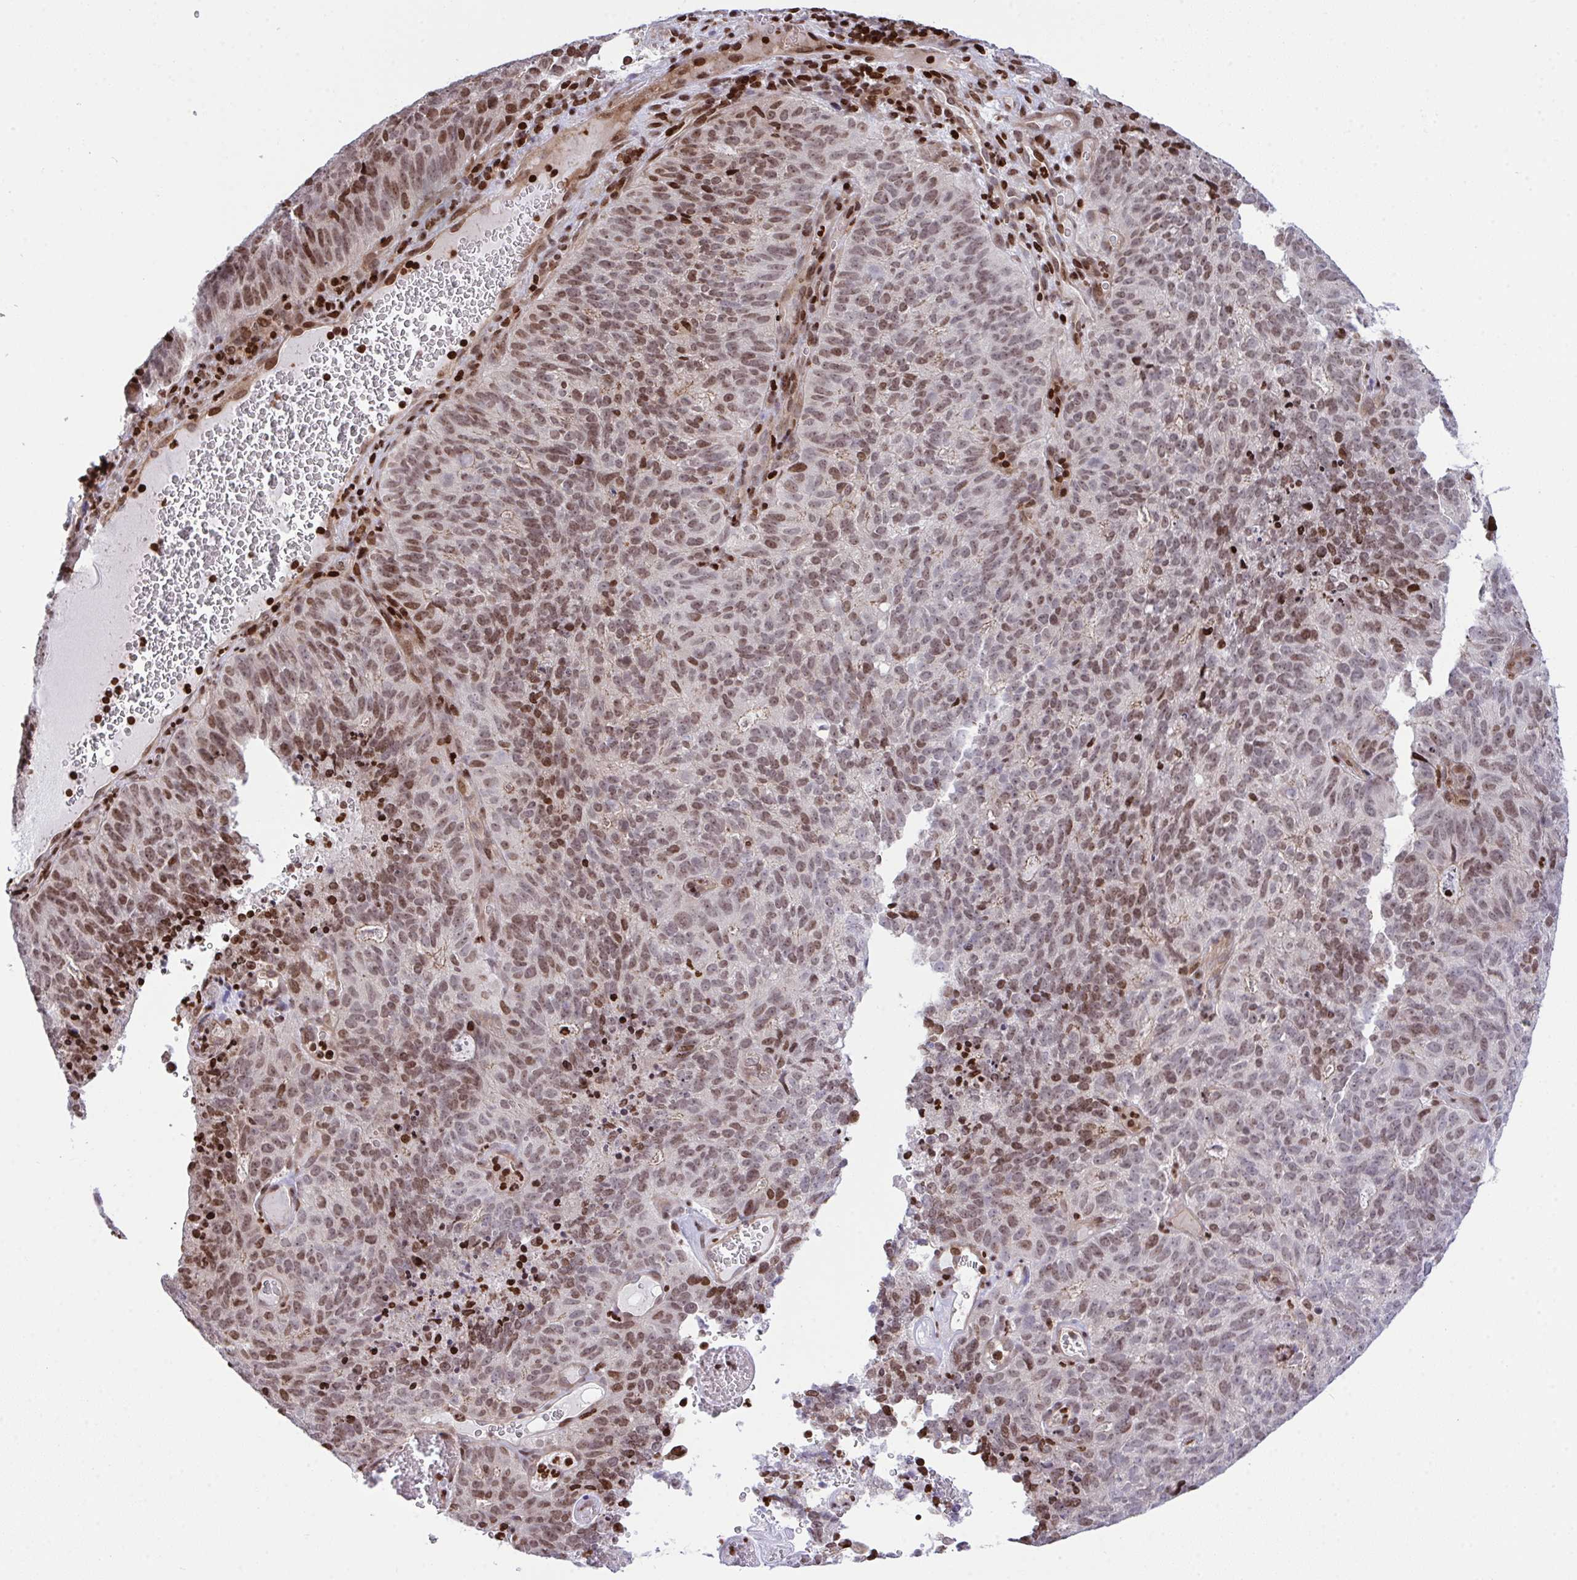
{"staining": {"intensity": "moderate", "quantity": ">75%", "location": "nuclear"}, "tissue": "cervical cancer", "cell_type": "Tumor cells", "image_type": "cancer", "snomed": [{"axis": "morphology", "description": "Adenocarcinoma, NOS"}, {"axis": "topography", "description": "Cervix"}], "caption": "DAB immunohistochemical staining of human cervical cancer (adenocarcinoma) displays moderate nuclear protein positivity in approximately >75% of tumor cells. (DAB IHC with brightfield microscopy, high magnification).", "gene": "RAPGEF5", "patient": {"sex": "female", "age": 38}}